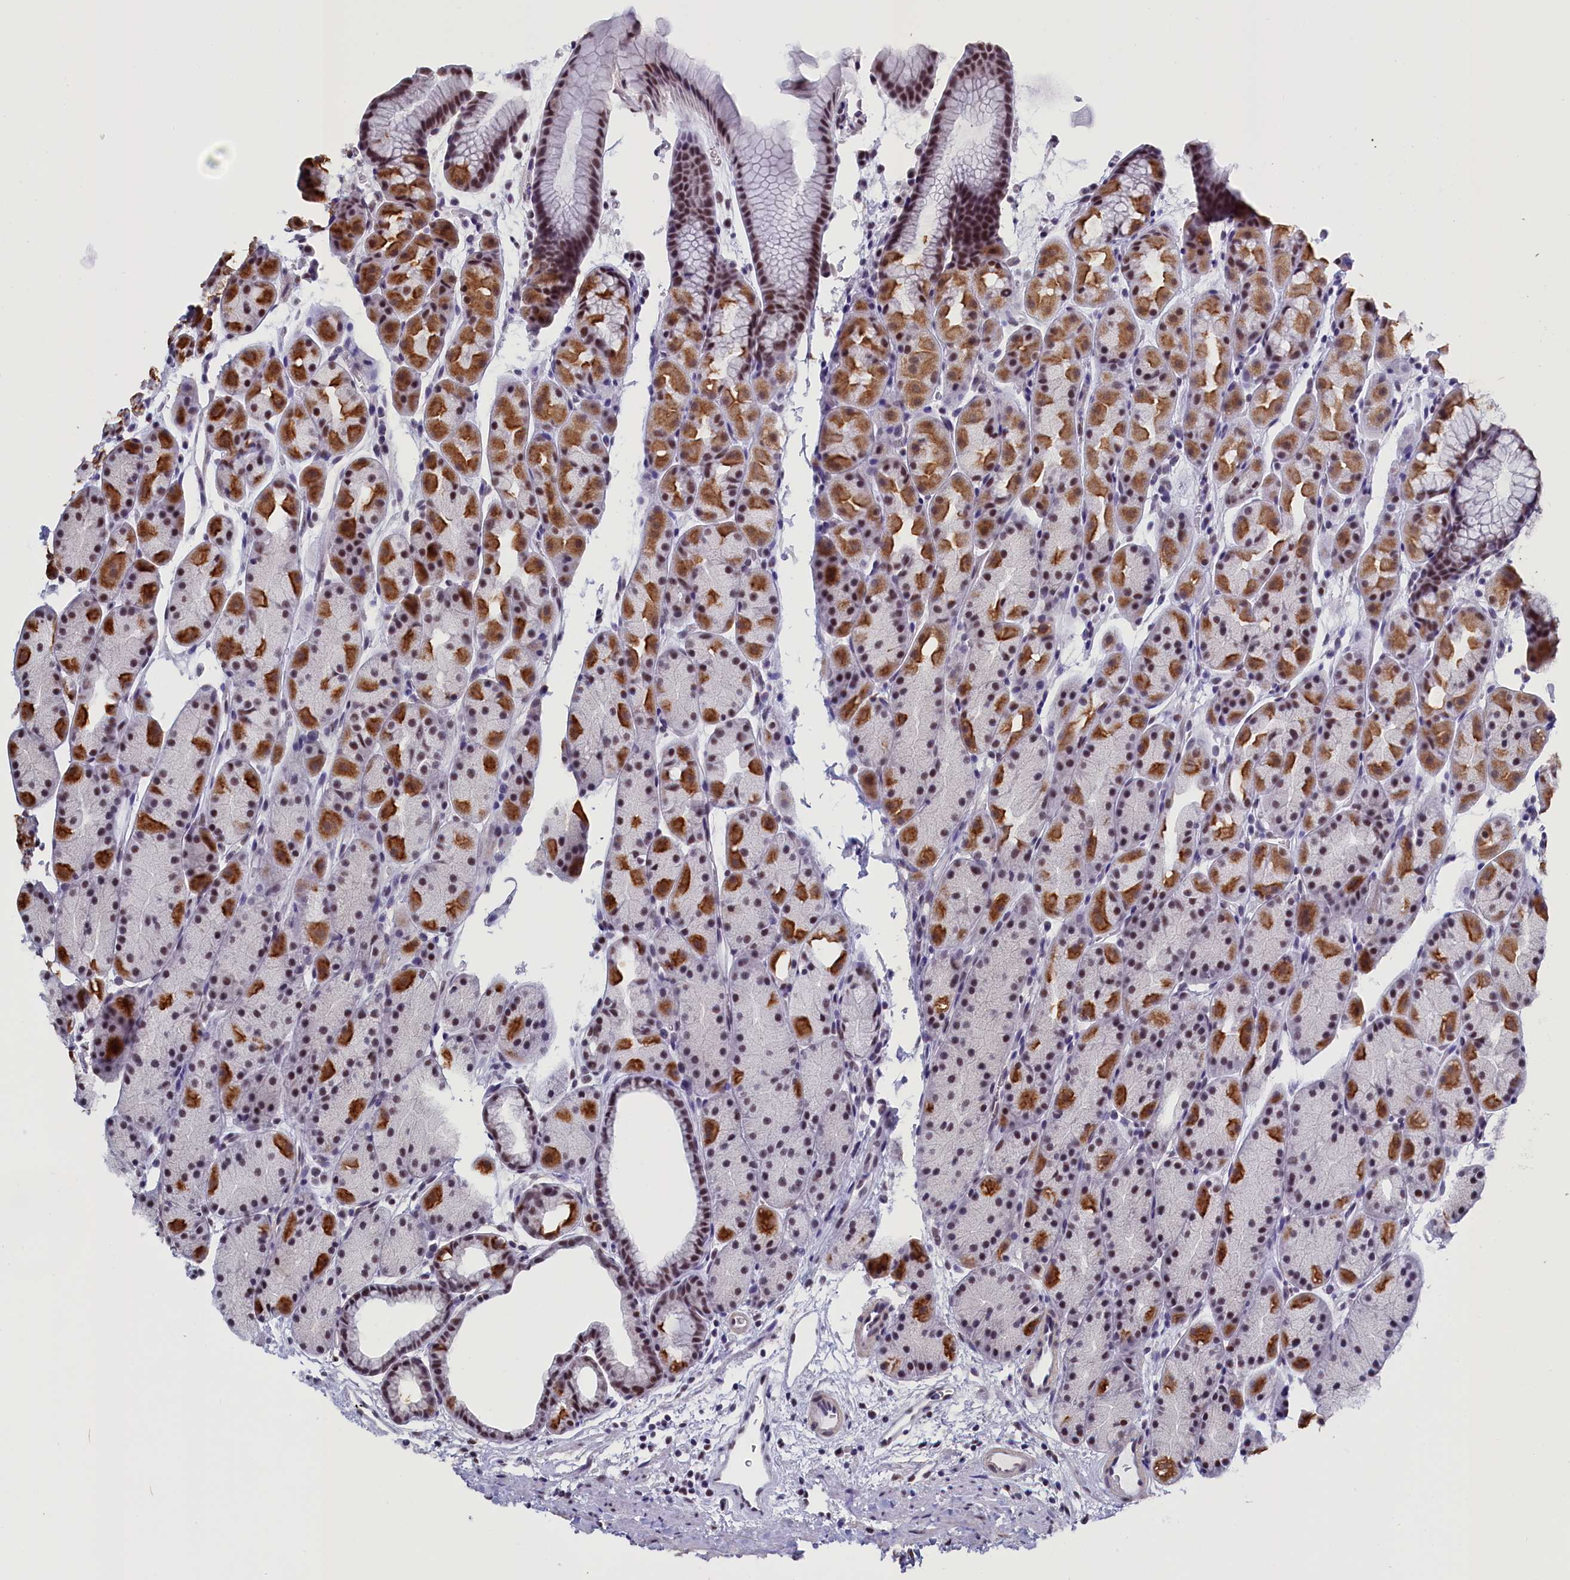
{"staining": {"intensity": "moderate", "quantity": "25%-75%", "location": "cytoplasmic/membranous,nuclear"}, "tissue": "stomach", "cell_type": "Glandular cells", "image_type": "normal", "snomed": [{"axis": "morphology", "description": "Normal tissue, NOS"}, {"axis": "topography", "description": "Stomach, upper"}, {"axis": "topography", "description": "Stomach"}], "caption": "The immunohistochemical stain highlights moderate cytoplasmic/membranous,nuclear staining in glandular cells of benign stomach.", "gene": "CD2BP2", "patient": {"sex": "male", "age": 47}}